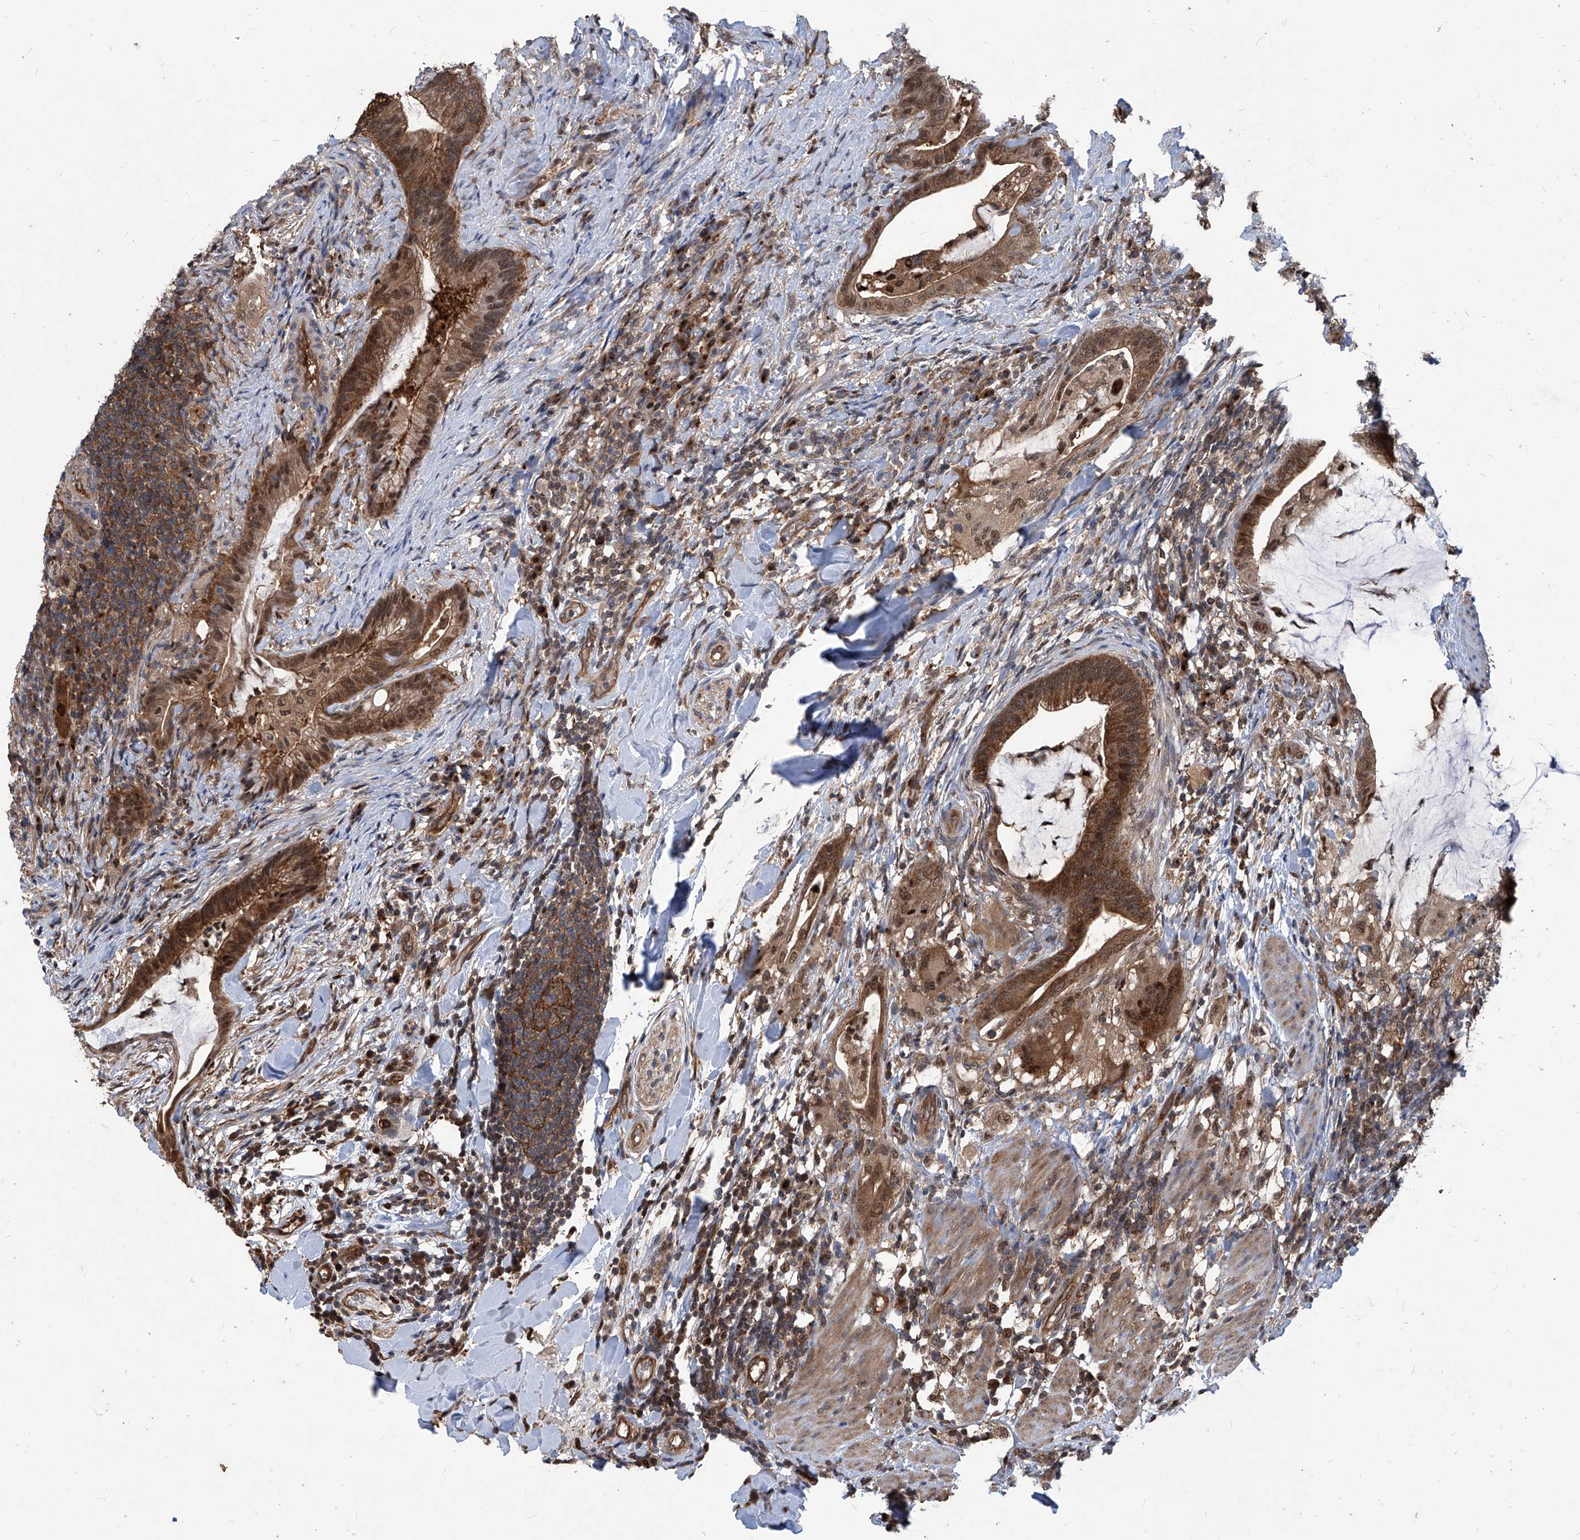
{"staining": {"intensity": "strong", "quantity": ">75%", "location": "cytoplasmic/membranous"}, "tissue": "colorectal cancer", "cell_type": "Tumor cells", "image_type": "cancer", "snomed": [{"axis": "morphology", "description": "Adenocarcinoma, NOS"}, {"axis": "topography", "description": "Colon"}], "caption": "Protein staining by IHC shows strong cytoplasmic/membranous positivity in about >75% of tumor cells in adenocarcinoma (colorectal).", "gene": "PSMB1", "patient": {"sex": "female", "age": 66}}